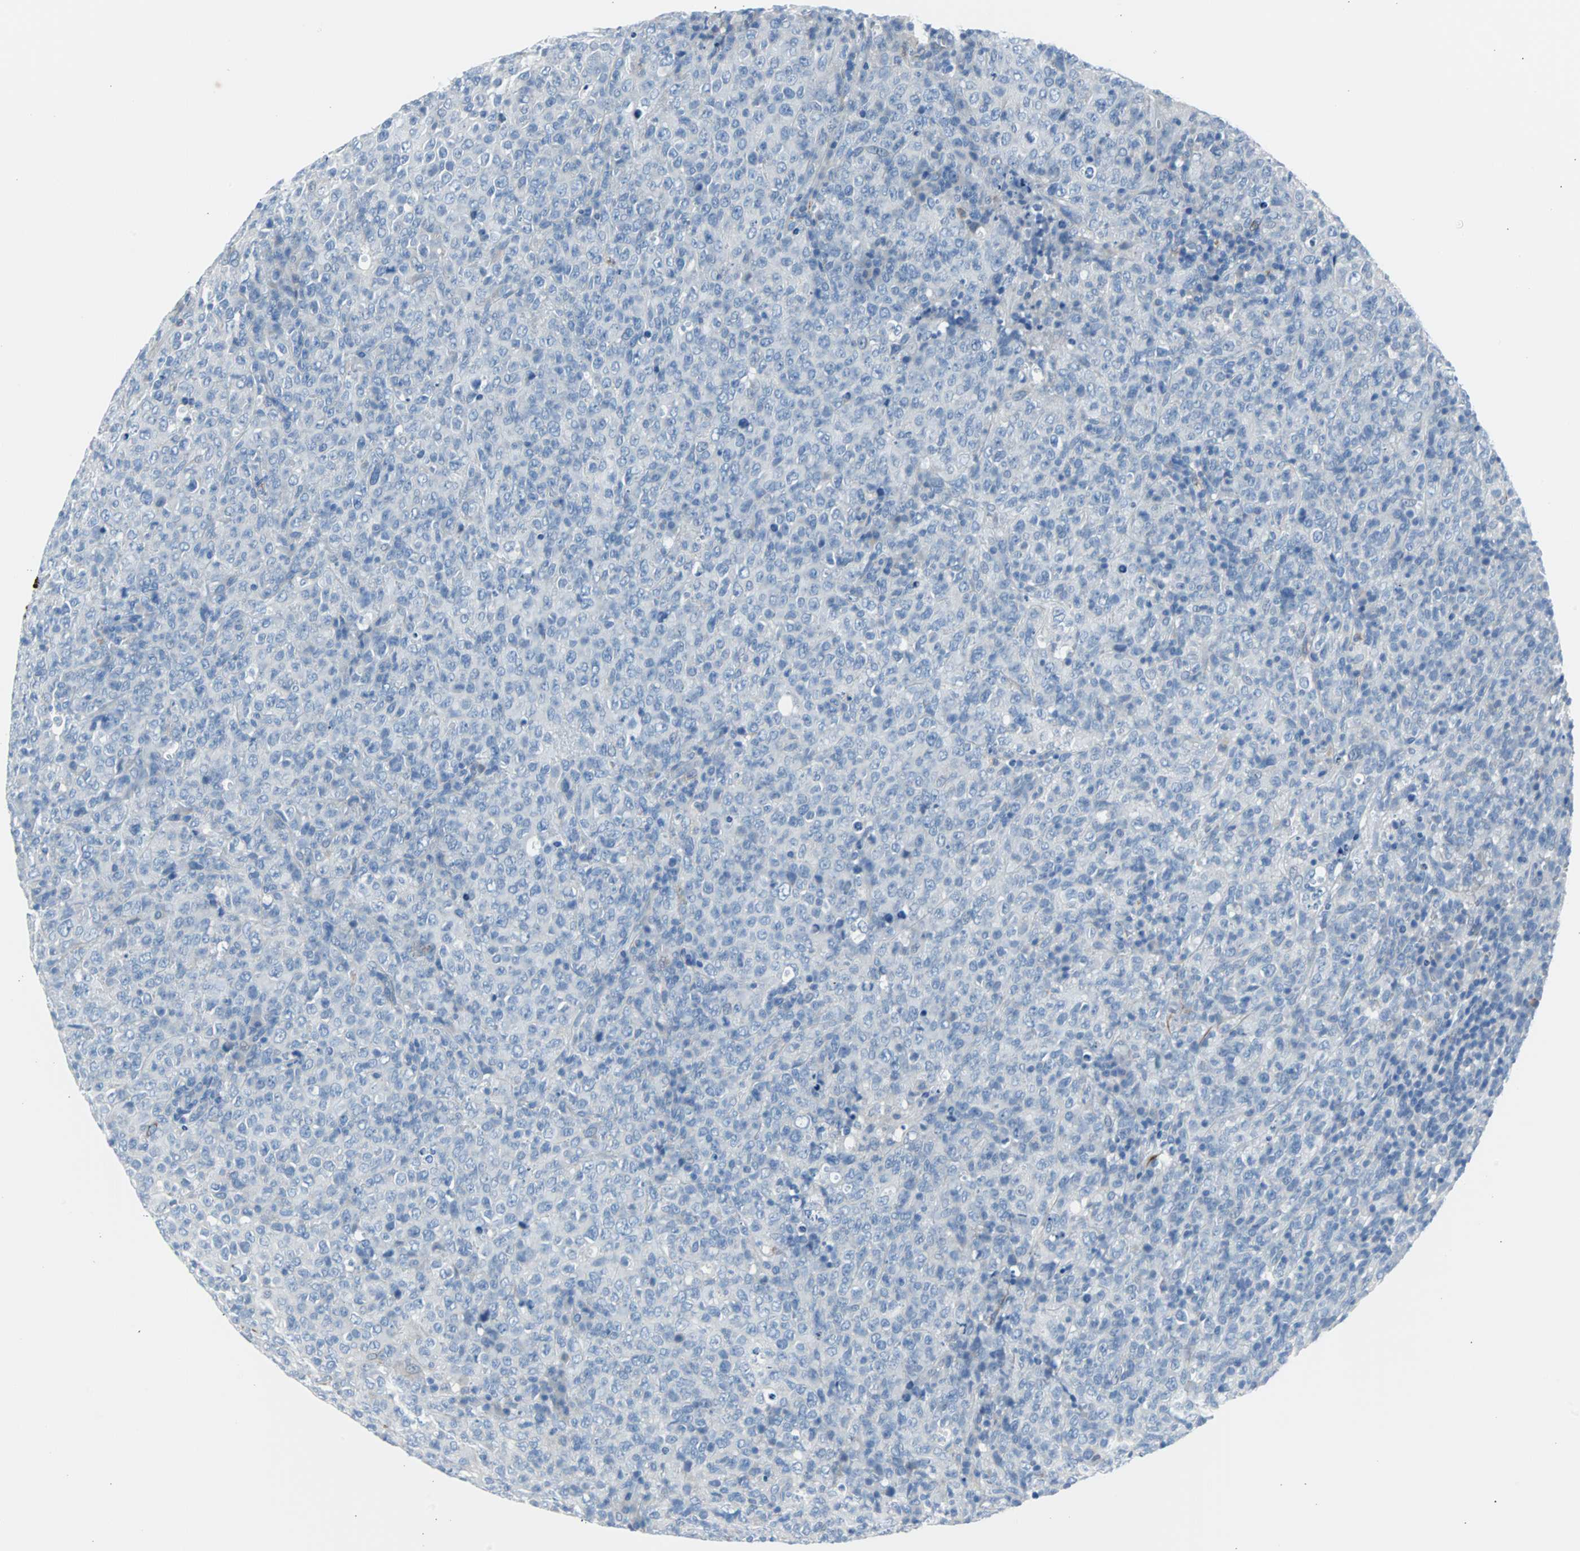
{"staining": {"intensity": "negative", "quantity": "none", "location": "none"}, "tissue": "lymphoma", "cell_type": "Tumor cells", "image_type": "cancer", "snomed": [{"axis": "morphology", "description": "Malignant lymphoma, non-Hodgkin's type, High grade"}, {"axis": "topography", "description": "Tonsil"}], "caption": "Protein analysis of high-grade malignant lymphoma, non-Hodgkin's type displays no significant staining in tumor cells. Brightfield microscopy of immunohistochemistry stained with DAB (brown) and hematoxylin (blue), captured at high magnification.", "gene": "KRT7", "patient": {"sex": "female", "age": 36}}